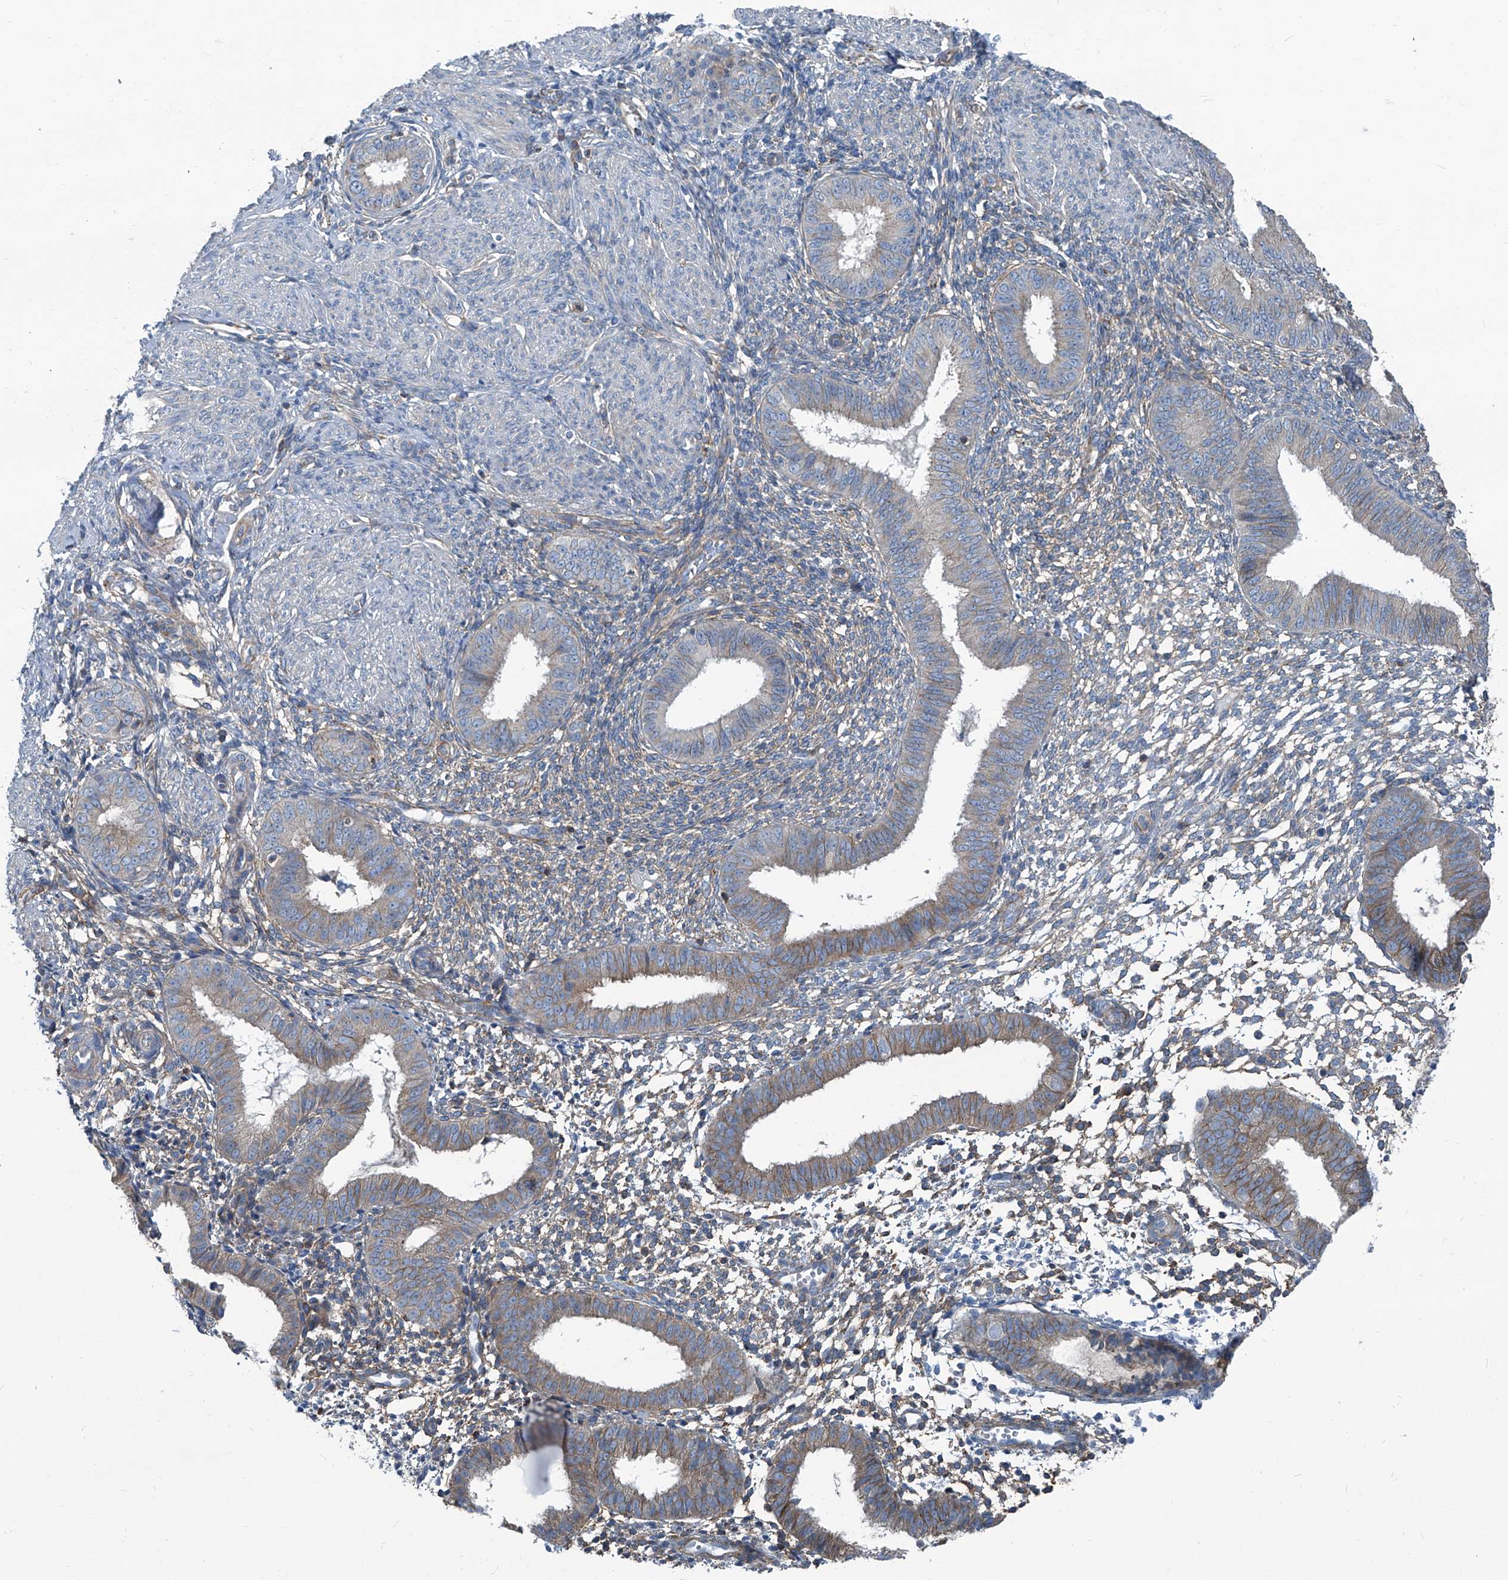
{"staining": {"intensity": "negative", "quantity": "none", "location": "none"}, "tissue": "endometrium", "cell_type": "Cells in endometrial stroma", "image_type": "normal", "snomed": [{"axis": "morphology", "description": "Normal tissue, NOS"}, {"axis": "topography", "description": "Uterus"}, {"axis": "topography", "description": "Endometrium"}], "caption": "High power microscopy photomicrograph of an immunohistochemistry photomicrograph of benign endometrium, revealing no significant staining in cells in endometrial stroma.", "gene": "SEPTIN7", "patient": {"sex": "female", "age": 48}}